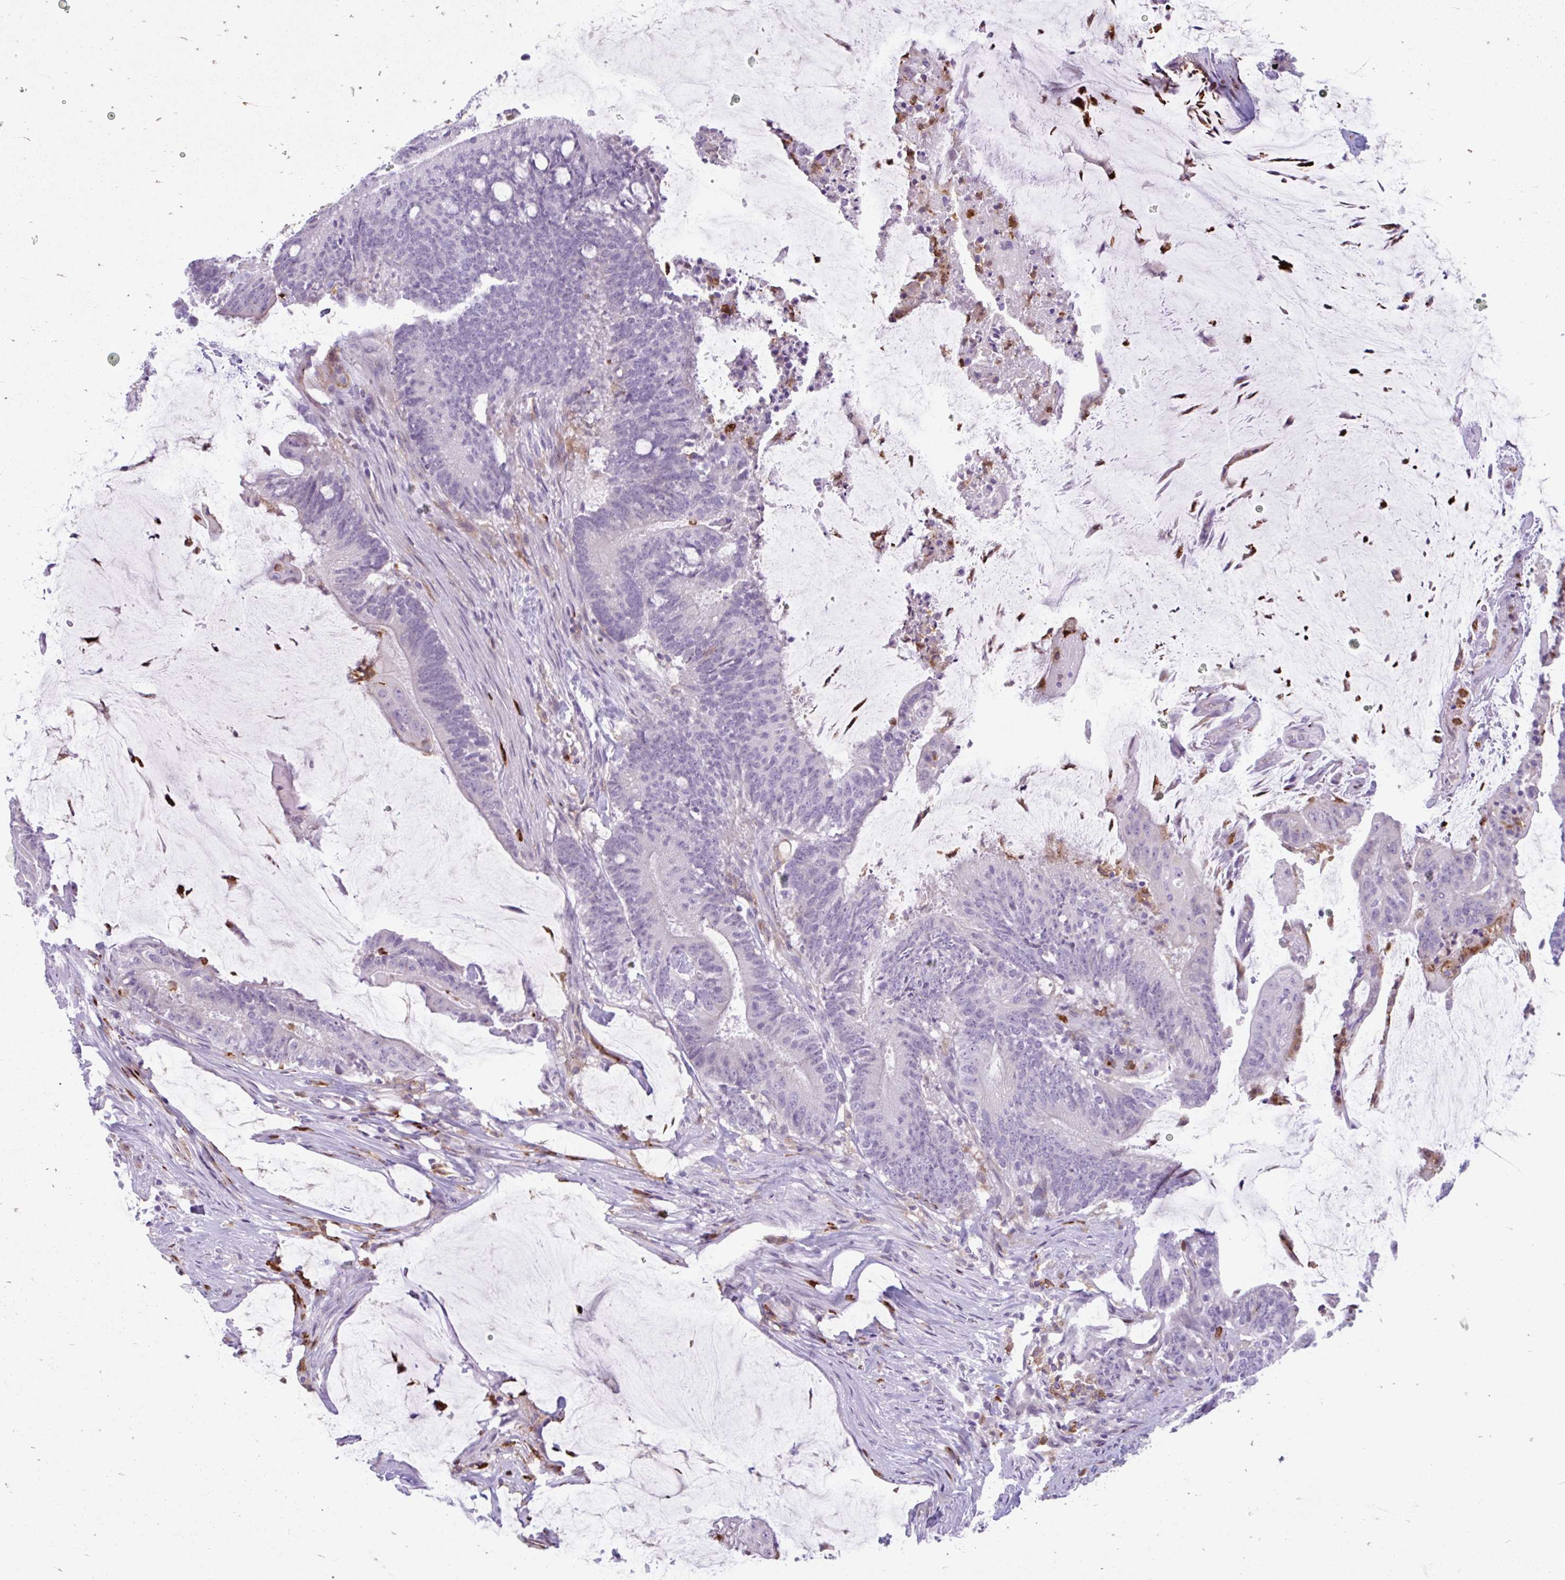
{"staining": {"intensity": "negative", "quantity": "none", "location": "none"}, "tissue": "colorectal cancer", "cell_type": "Tumor cells", "image_type": "cancer", "snomed": [{"axis": "morphology", "description": "Adenocarcinoma, NOS"}, {"axis": "topography", "description": "Colon"}], "caption": "Immunohistochemistry (IHC) photomicrograph of neoplastic tissue: colorectal cancer (adenocarcinoma) stained with DAB (3,3'-diaminobenzidine) exhibits no significant protein staining in tumor cells.", "gene": "CEP120", "patient": {"sex": "female", "age": 43}}